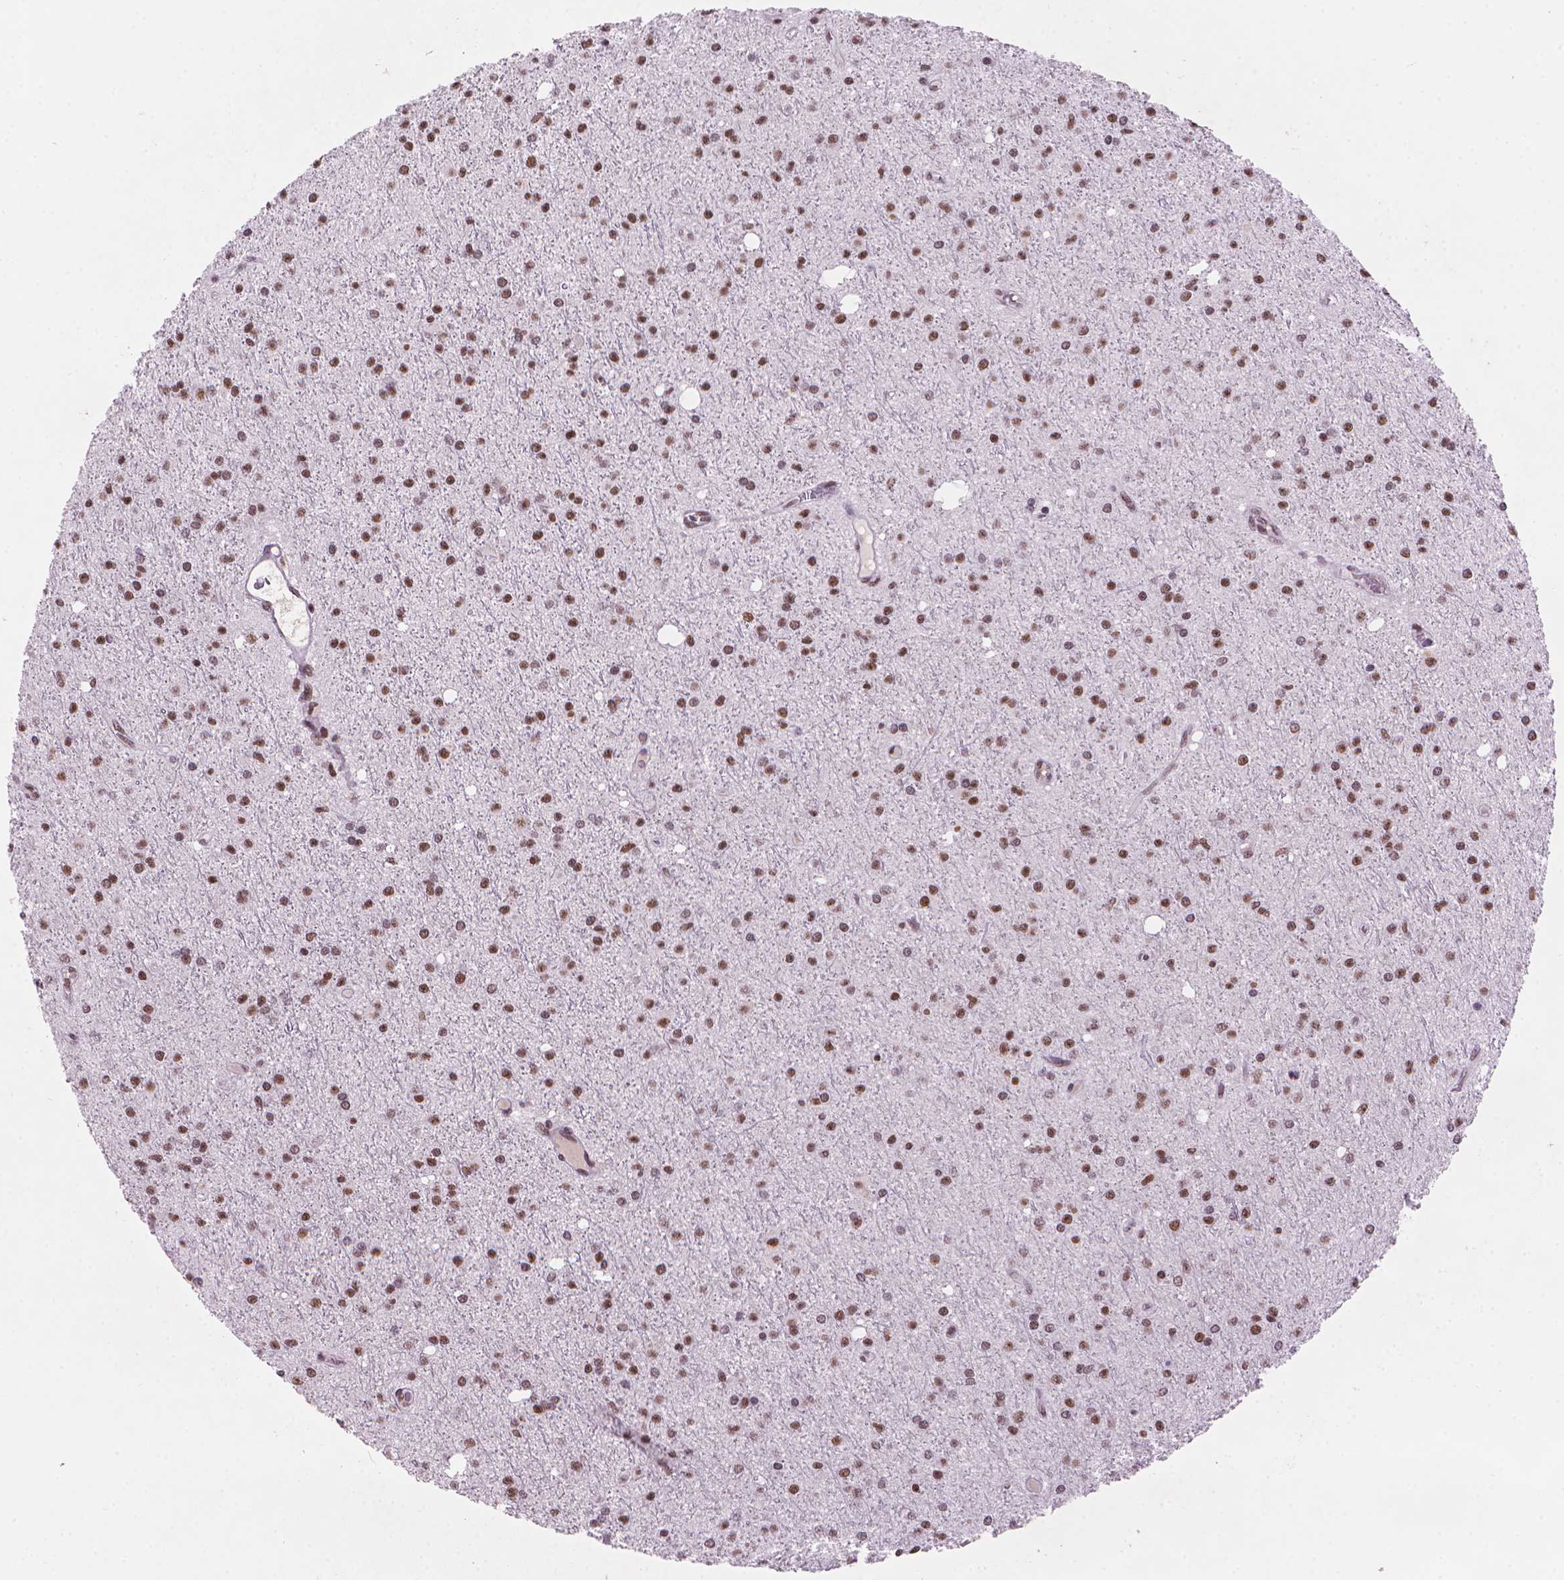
{"staining": {"intensity": "moderate", "quantity": "25%-75%", "location": "nuclear"}, "tissue": "glioma", "cell_type": "Tumor cells", "image_type": "cancer", "snomed": [{"axis": "morphology", "description": "Glioma, malignant, Low grade"}, {"axis": "topography", "description": "Brain"}], "caption": "Moderate nuclear expression for a protein is present in approximately 25%-75% of tumor cells of malignant low-grade glioma using immunohistochemistry.", "gene": "RPA4", "patient": {"sex": "male", "age": 27}}